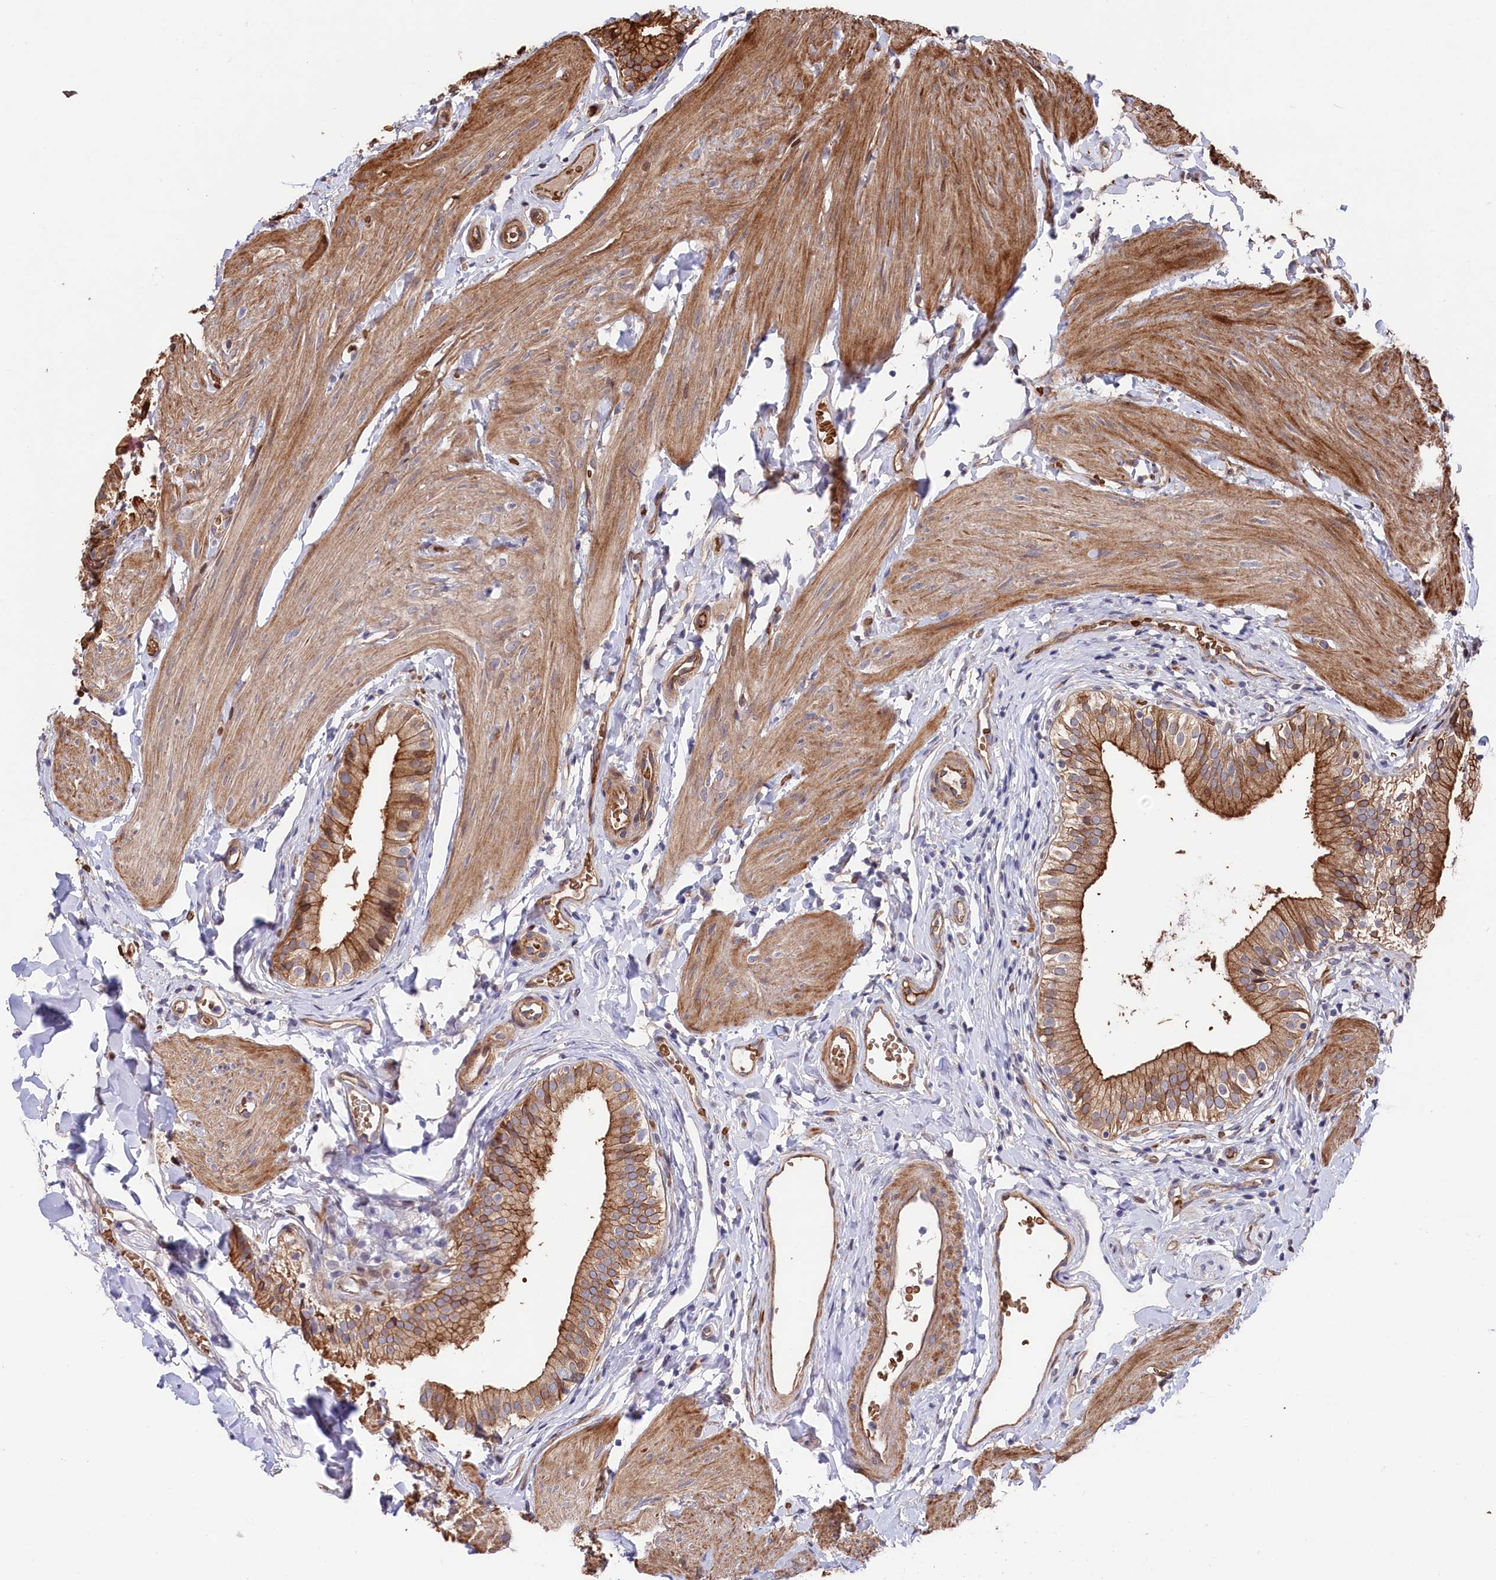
{"staining": {"intensity": "strong", "quantity": ">75%", "location": "cytoplasmic/membranous"}, "tissue": "gallbladder", "cell_type": "Glandular cells", "image_type": "normal", "snomed": [{"axis": "morphology", "description": "Normal tissue, NOS"}, {"axis": "topography", "description": "Gallbladder"}], "caption": "About >75% of glandular cells in unremarkable gallbladder exhibit strong cytoplasmic/membranous protein staining as visualized by brown immunohistochemical staining.", "gene": "TNKS1BP1", "patient": {"sex": "female", "age": 47}}